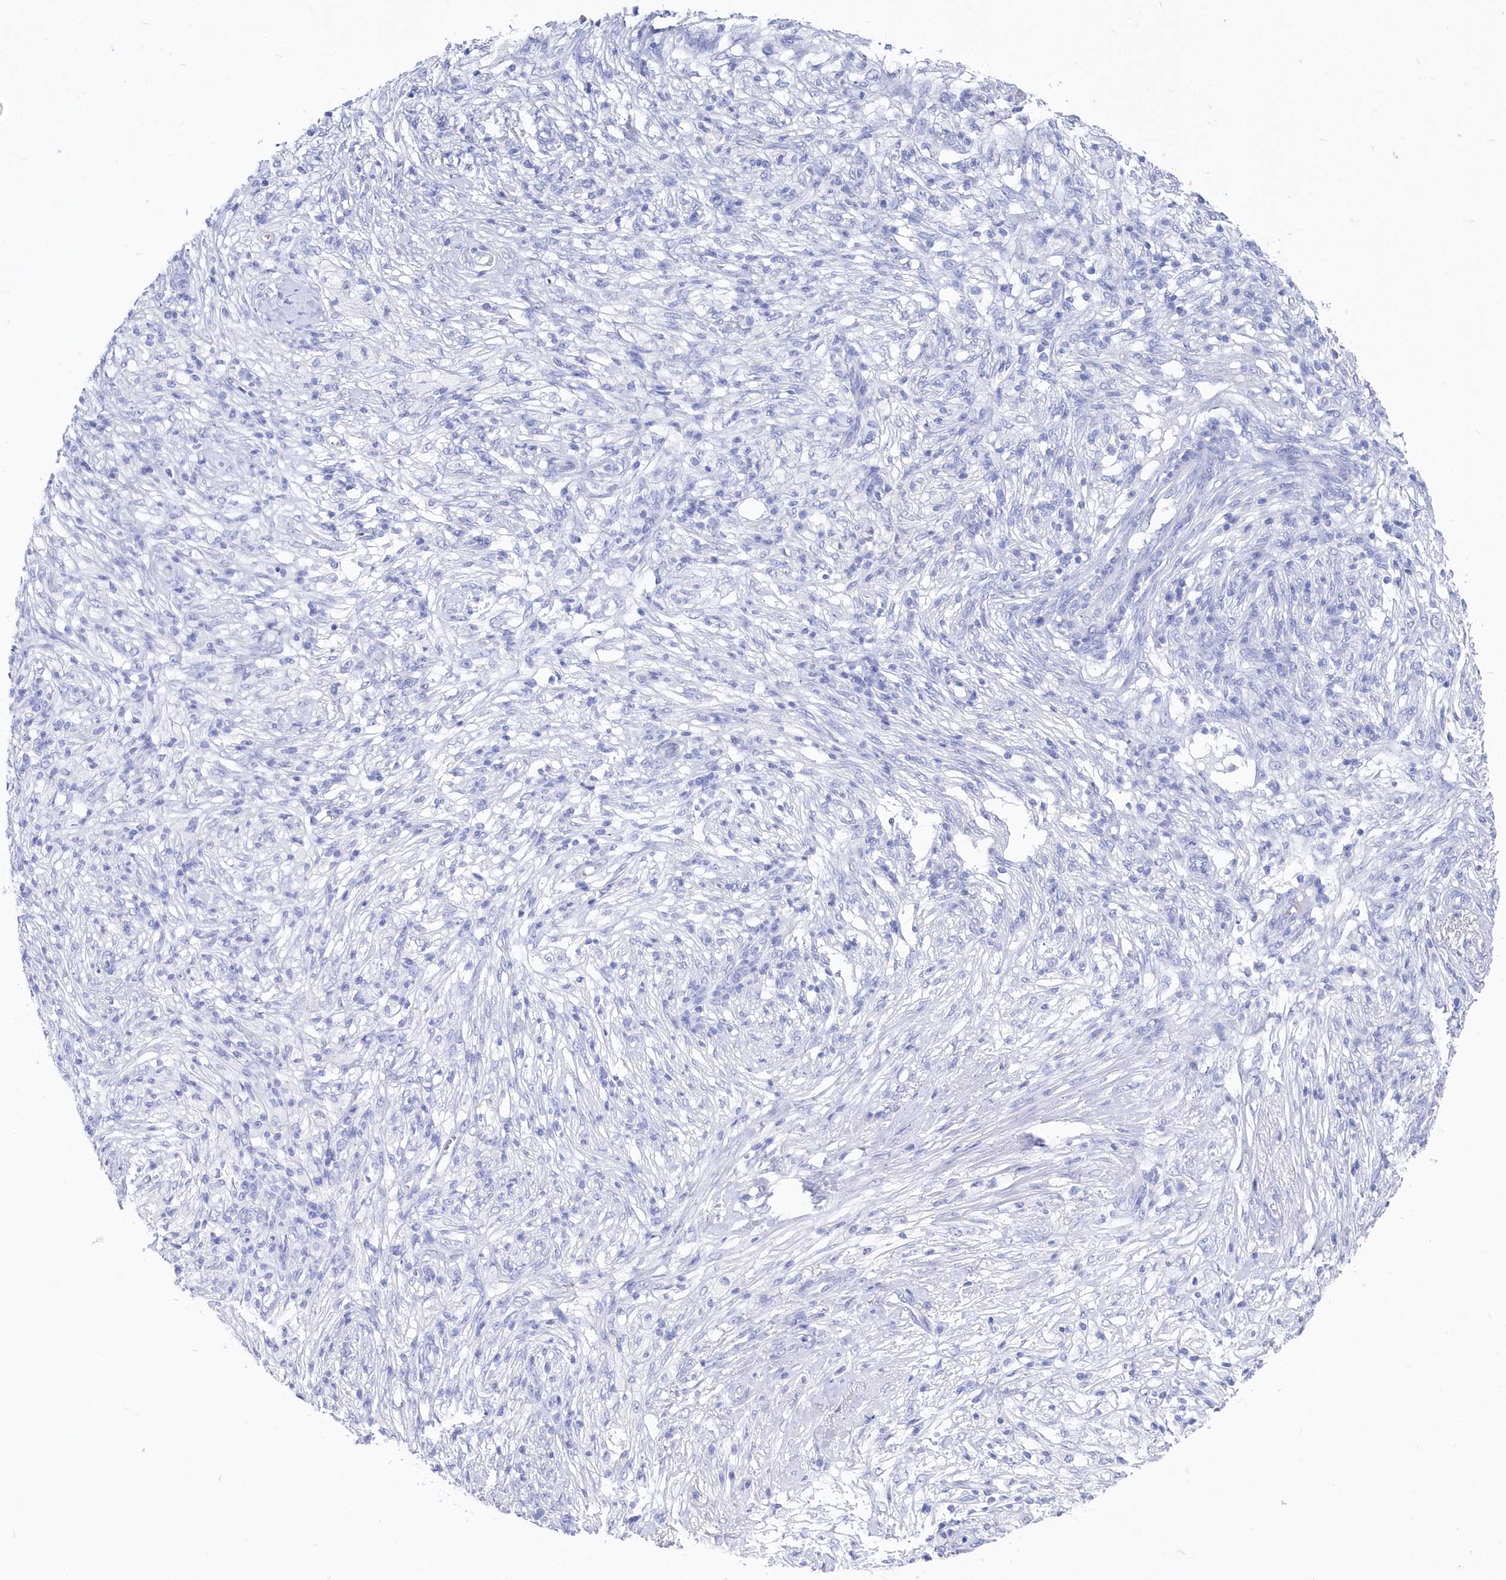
{"staining": {"intensity": "negative", "quantity": "none", "location": "none"}, "tissue": "ovarian cancer", "cell_type": "Tumor cells", "image_type": "cancer", "snomed": [{"axis": "morphology", "description": "Carcinoma, endometroid"}, {"axis": "topography", "description": "Ovary"}], "caption": "Immunohistochemistry (IHC) photomicrograph of ovarian endometroid carcinoma stained for a protein (brown), which exhibits no positivity in tumor cells.", "gene": "CSNK1G2", "patient": {"sex": "female", "age": 42}}